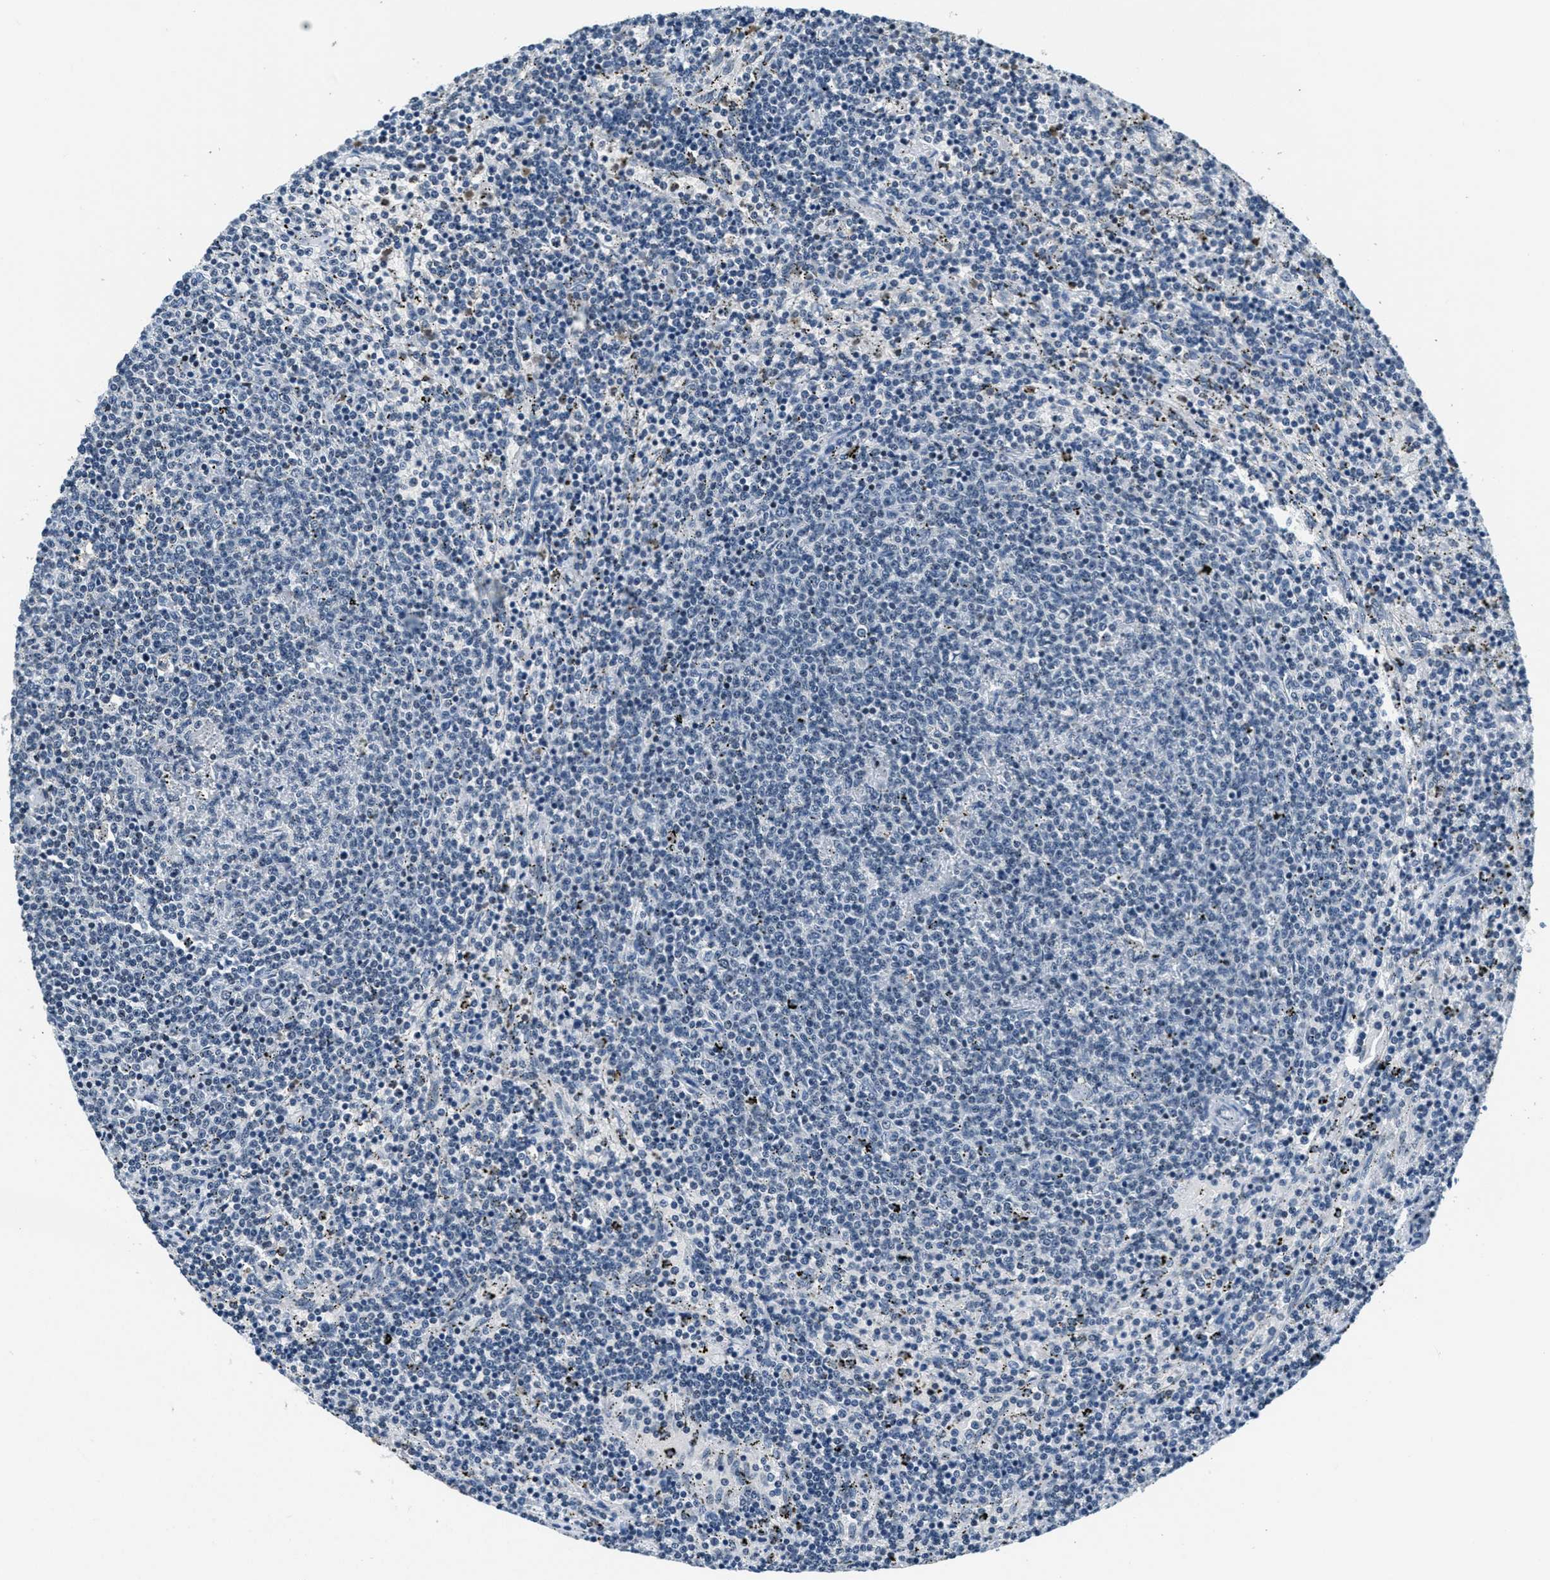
{"staining": {"intensity": "negative", "quantity": "none", "location": "none"}, "tissue": "lymphoma", "cell_type": "Tumor cells", "image_type": "cancer", "snomed": [{"axis": "morphology", "description": "Malignant lymphoma, non-Hodgkin's type, Low grade"}, {"axis": "topography", "description": "Spleen"}], "caption": "The micrograph exhibits no staining of tumor cells in low-grade malignant lymphoma, non-Hodgkin's type. (DAB IHC with hematoxylin counter stain).", "gene": "CA4", "patient": {"sex": "female", "age": 50}}